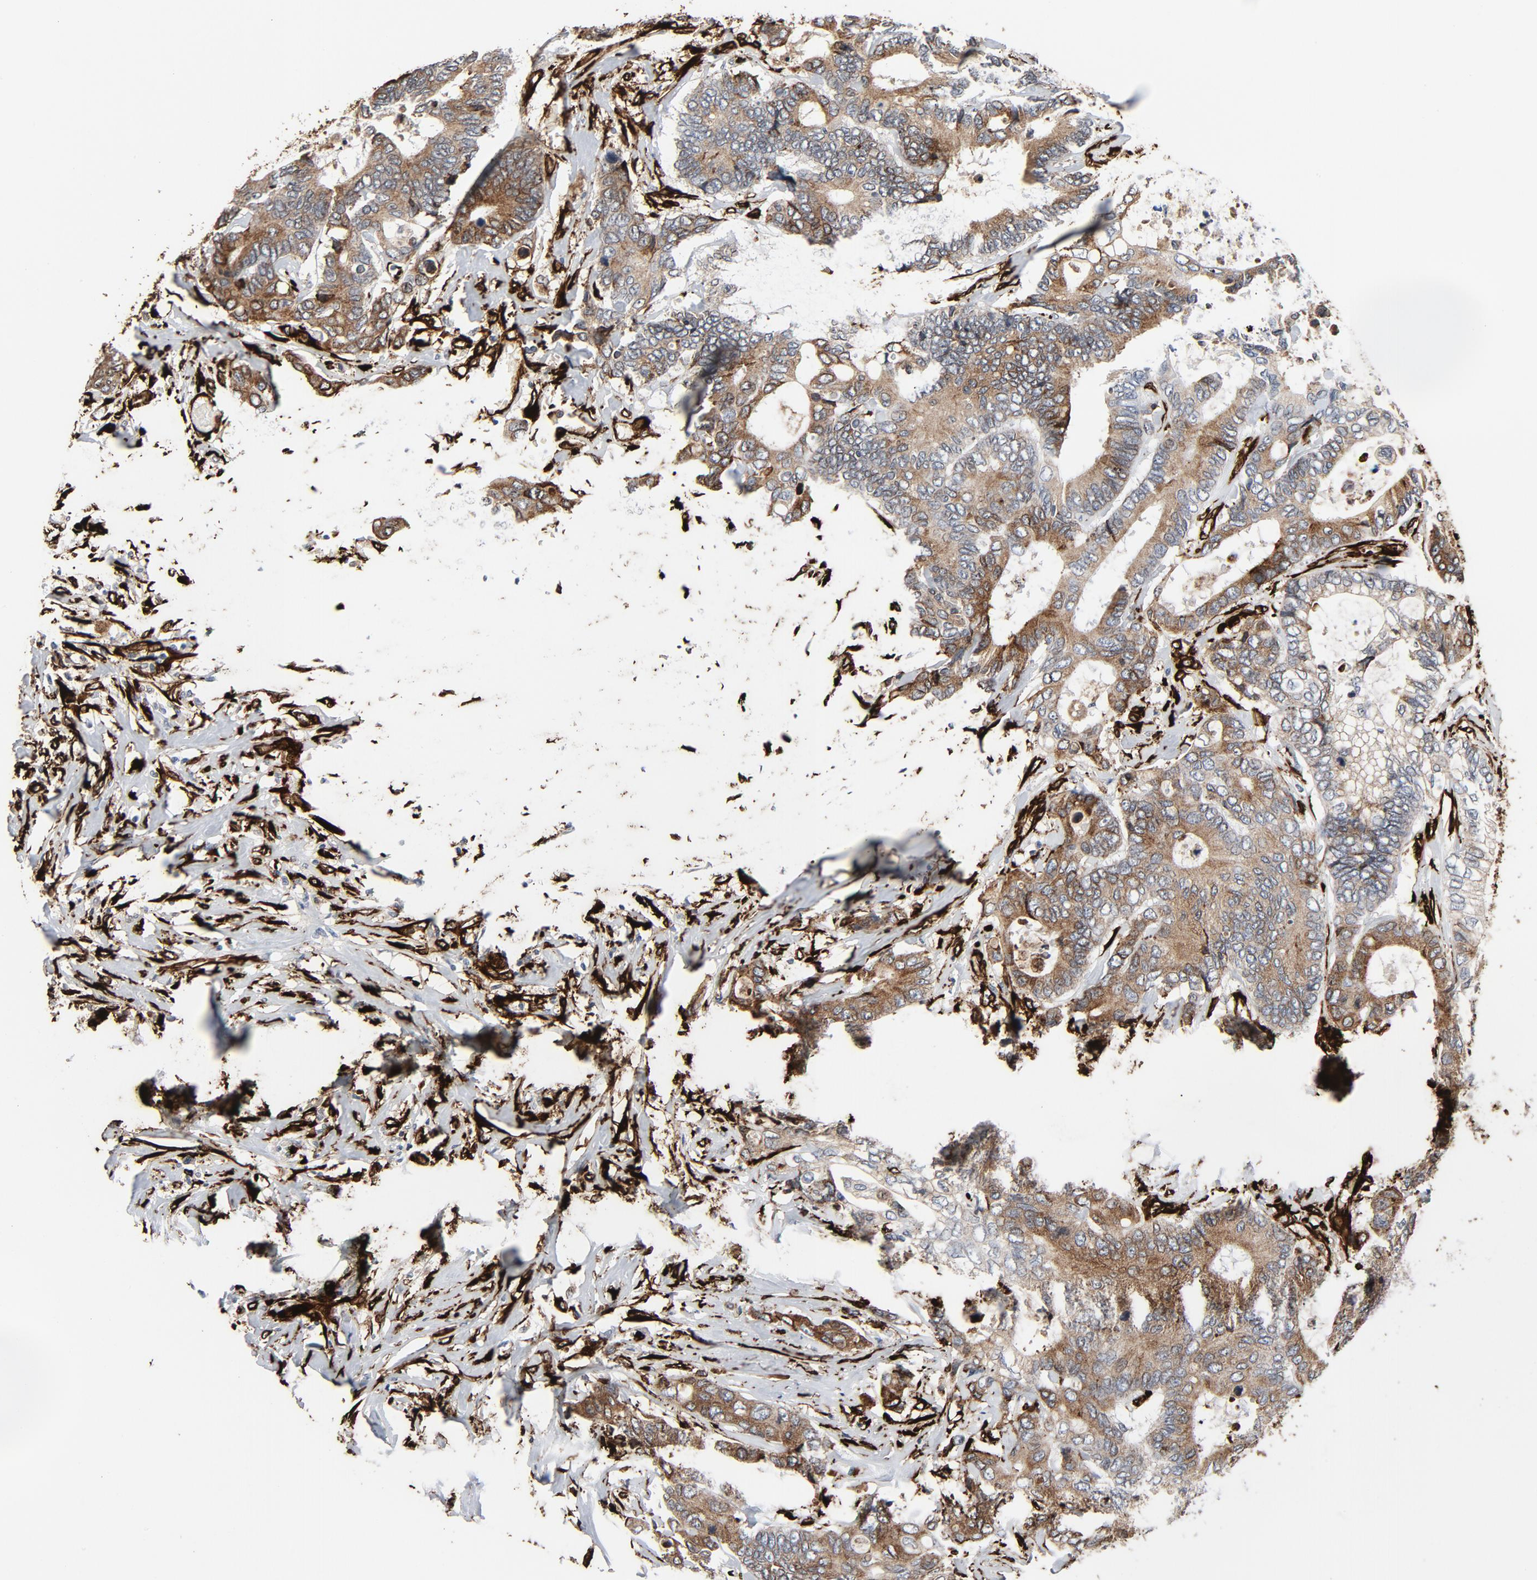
{"staining": {"intensity": "moderate", "quantity": ">75%", "location": "cytoplasmic/membranous"}, "tissue": "colorectal cancer", "cell_type": "Tumor cells", "image_type": "cancer", "snomed": [{"axis": "morphology", "description": "Adenocarcinoma, NOS"}, {"axis": "topography", "description": "Rectum"}], "caption": "Immunohistochemistry photomicrograph of adenocarcinoma (colorectal) stained for a protein (brown), which shows medium levels of moderate cytoplasmic/membranous staining in about >75% of tumor cells.", "gene": "SERPINH1", "patient": {"sex": "male", "age": 53}}